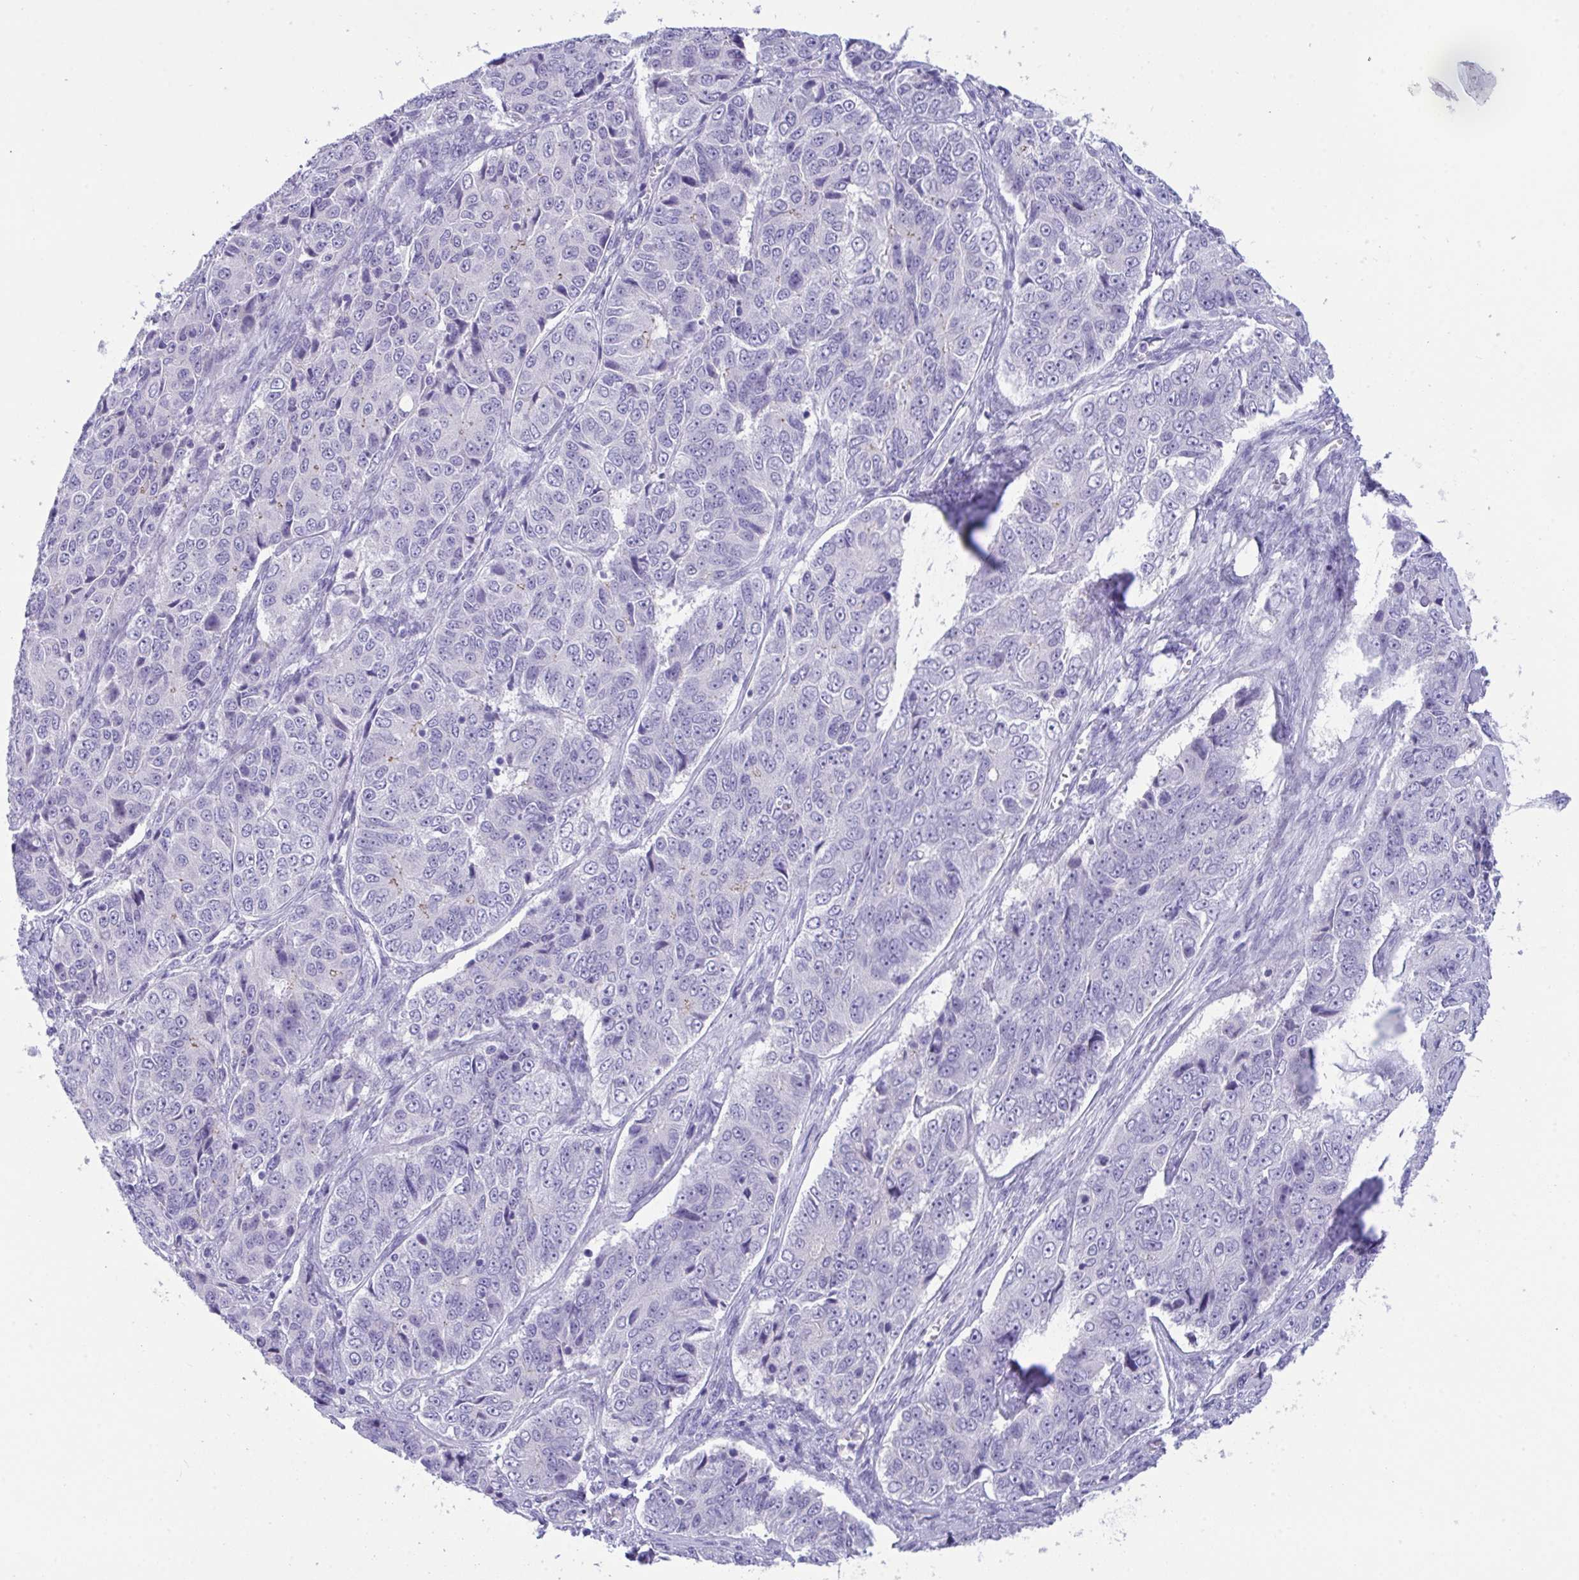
{"staining": {"intensity": "negative", "quantity": "none", "location": "none"}, "tissue": "ovarian cancer", "cell_type": "Tumor cells", "image_type": "cancer", "snomed": [{"axis": "morphology", "description": "Carcinoma, endometroid"}, {"axis": "topography", "description": "Ovary"}], "caption": "DAB (3,3'-diaminobenzidine) immunohistochemical staining of endometroid carcinoma (ovarian) demonstrates no significant staining in tumor cells.", "gene": "GLB1L2", "patient": {"sex": "female", "age": 51}}